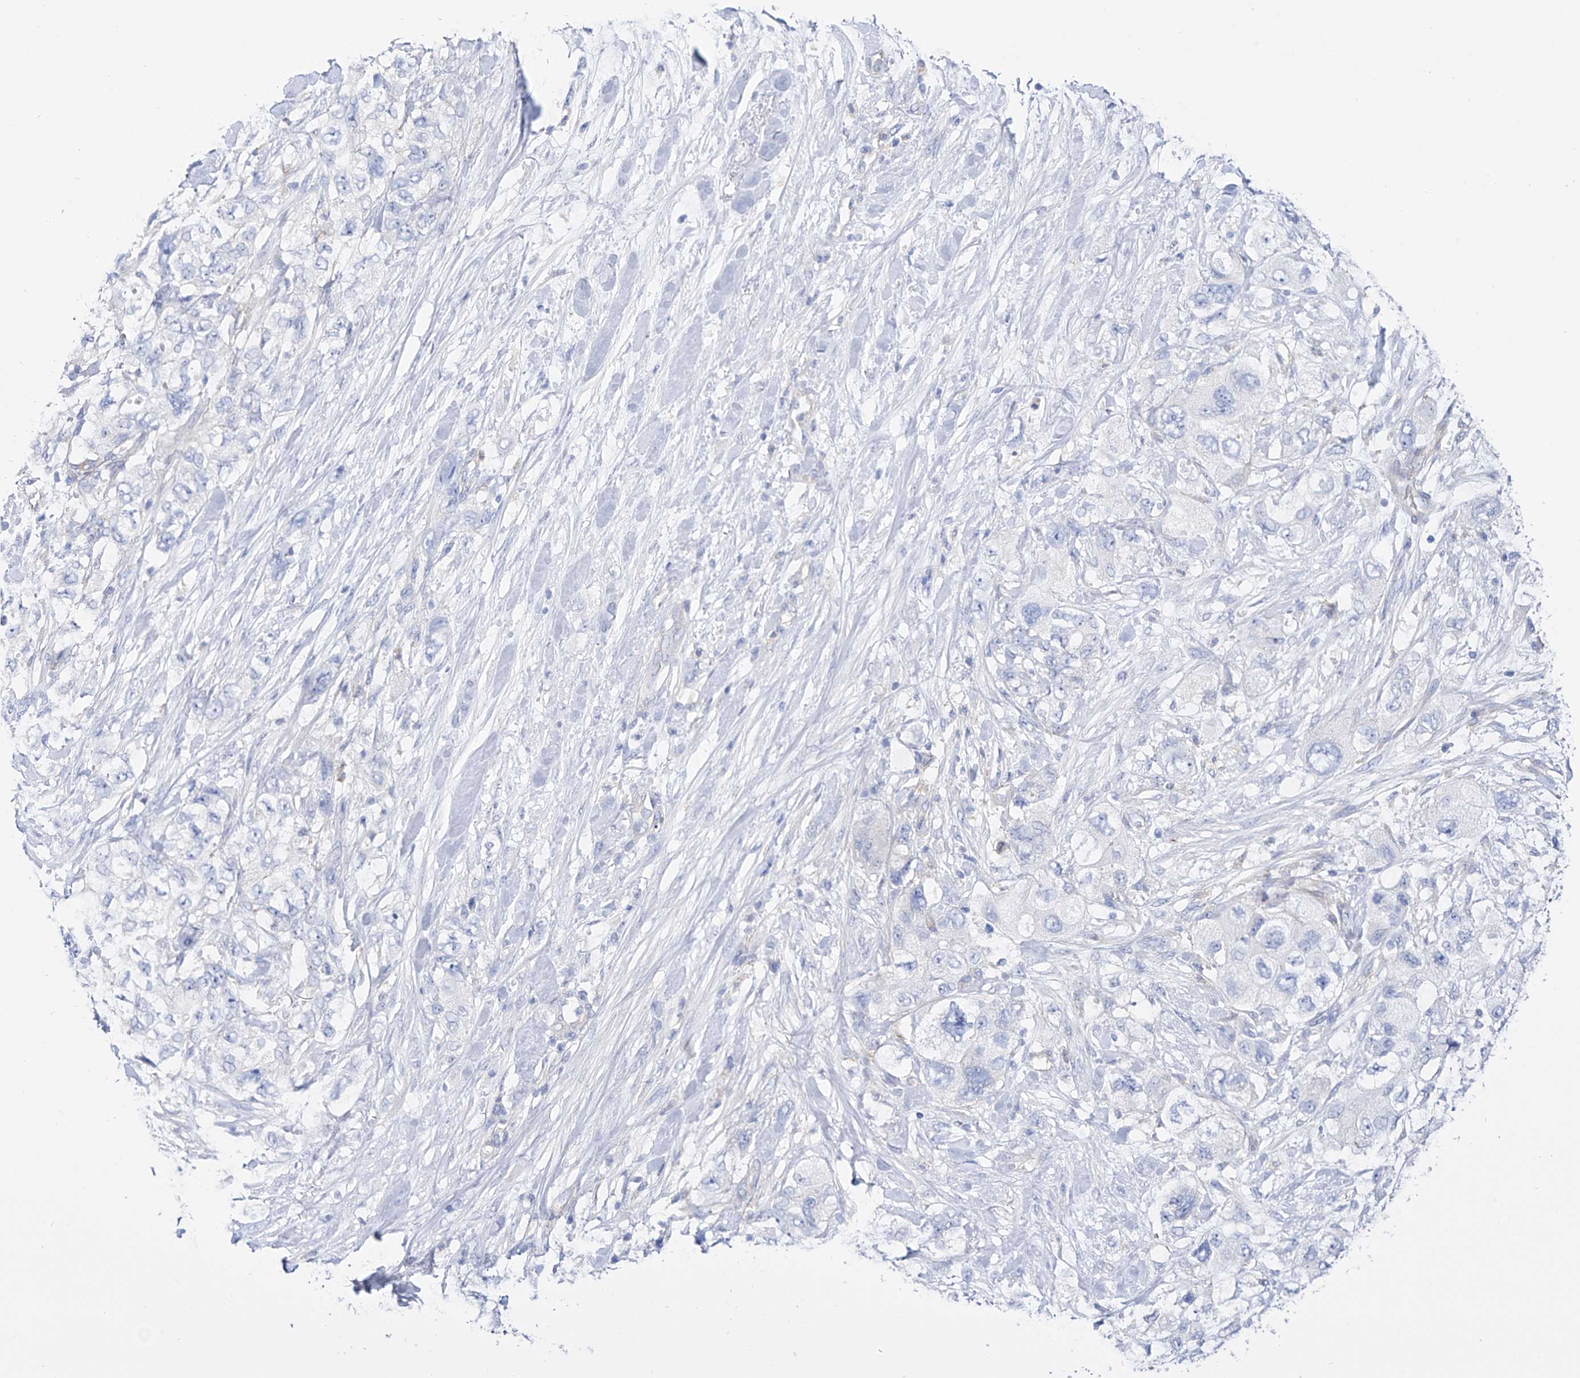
{"staining": {"intensity": "negative", "quantity": "none", "location": "none"}, "tissue": "pancreatic cancer", "cell_type": "Tumor cells", "image_type": "cancer", "snomed": [{"axis": "morphology", "description": "Adenocarcinoma, NOS"}, {"axis": "topography", "description": "Pancreas"}], "caption": "High power microscopy micrograph of an IHC photomicrograph of adenocarcinoma (pancreatic), revealing no significant positivity in tumor cells.", "gene": "ZNF653", "patient": {"sex": "female", "age": 73}}